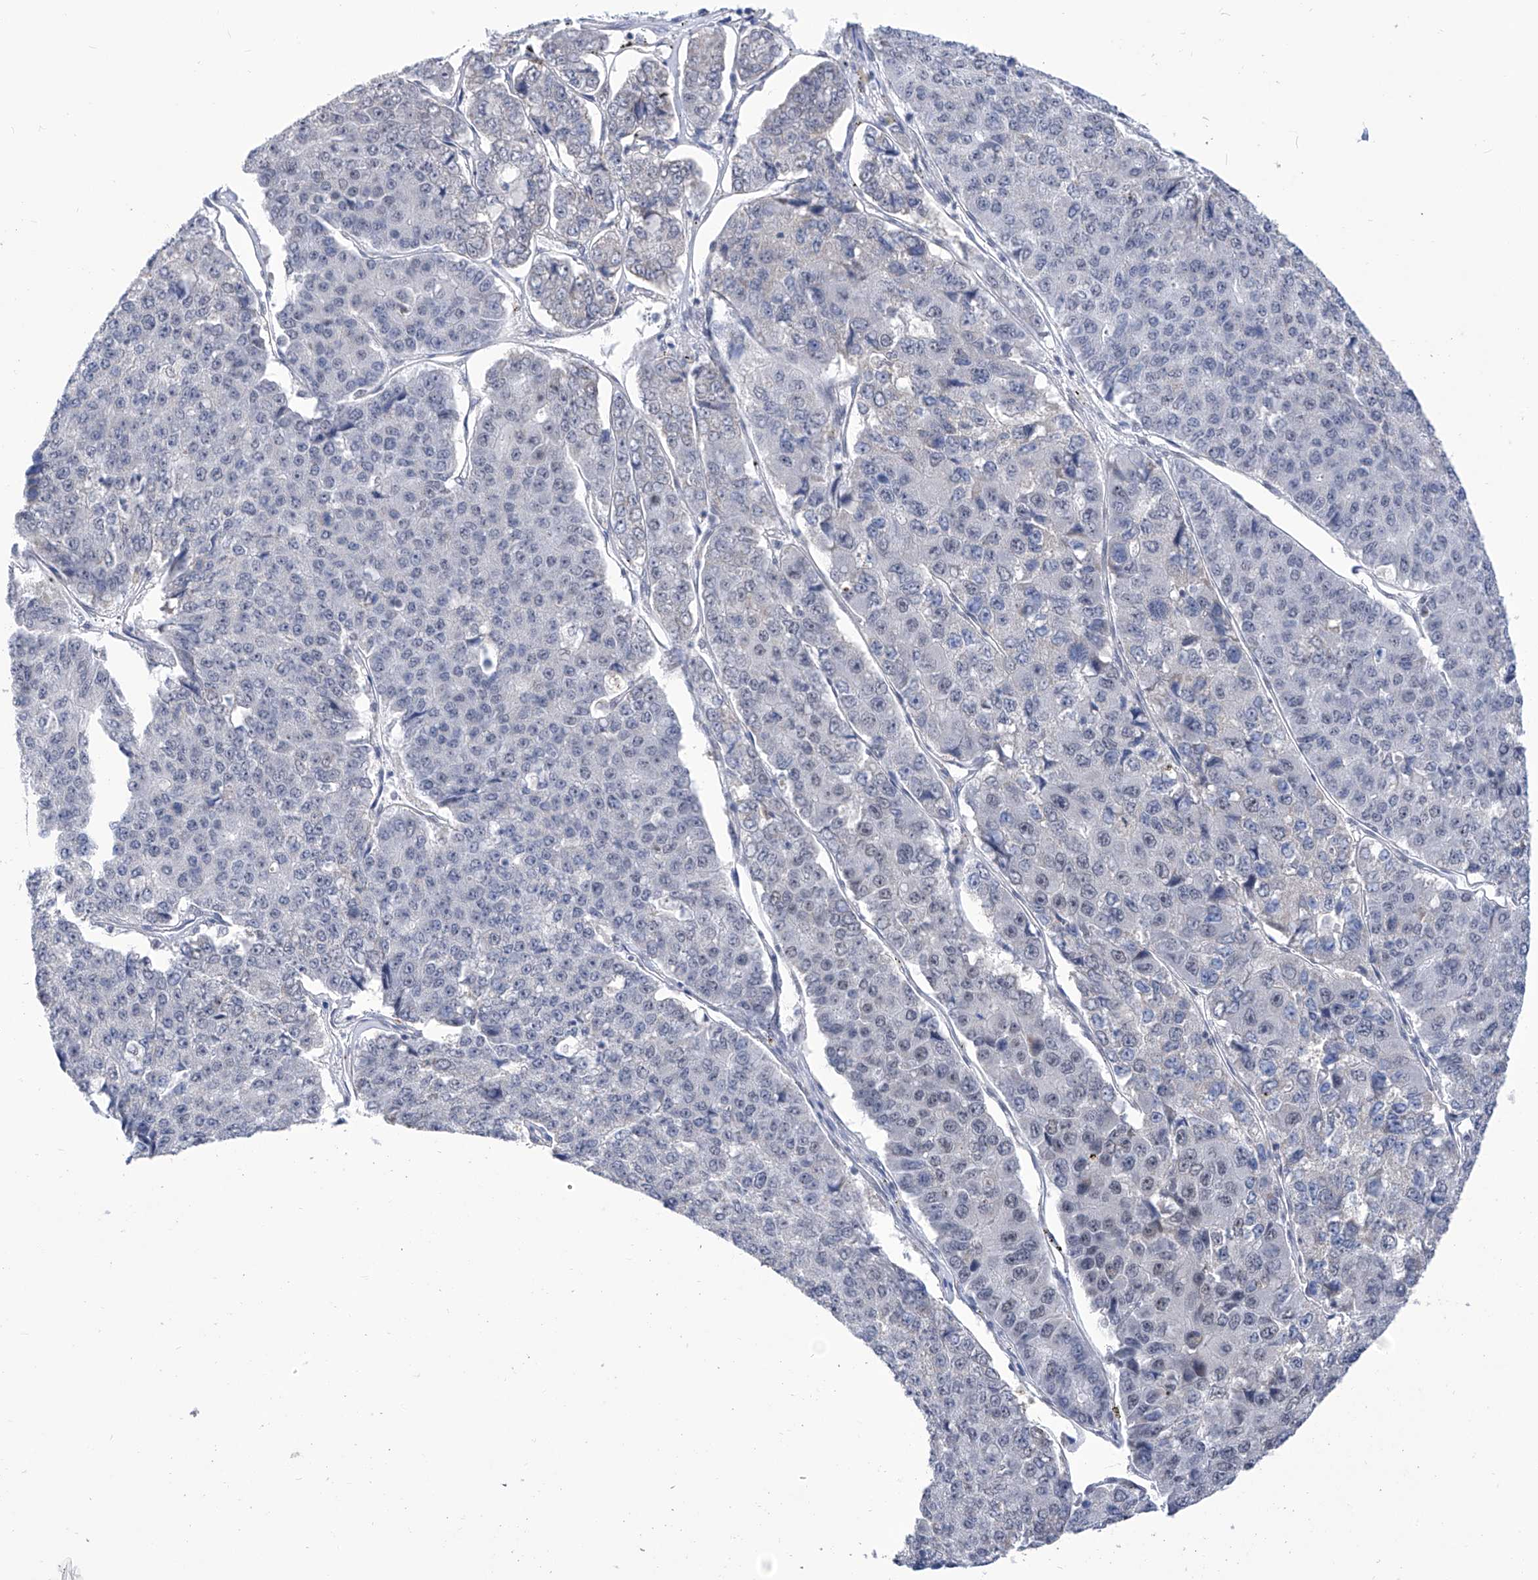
{"staining": {"intensity": "negative", "quantity": "none", "location": "none"}, "tissue": "pancreatic cancer", "cell_type": "Tumor cells", "image_type": "cancer", "snomed": [{"axis": "morphology", "description": "Adenocarcinoma, NOS"}, {"axis": "topography", "description": "Pancreas"}], "caption": "DAB (3,3'-diaminobenzidine) immunohistochemical staining of human pancreatic cancer reveals no significant expression in tumor cells.", "gene": "SART1", "patient": {"sex": "male", "age": 50}}